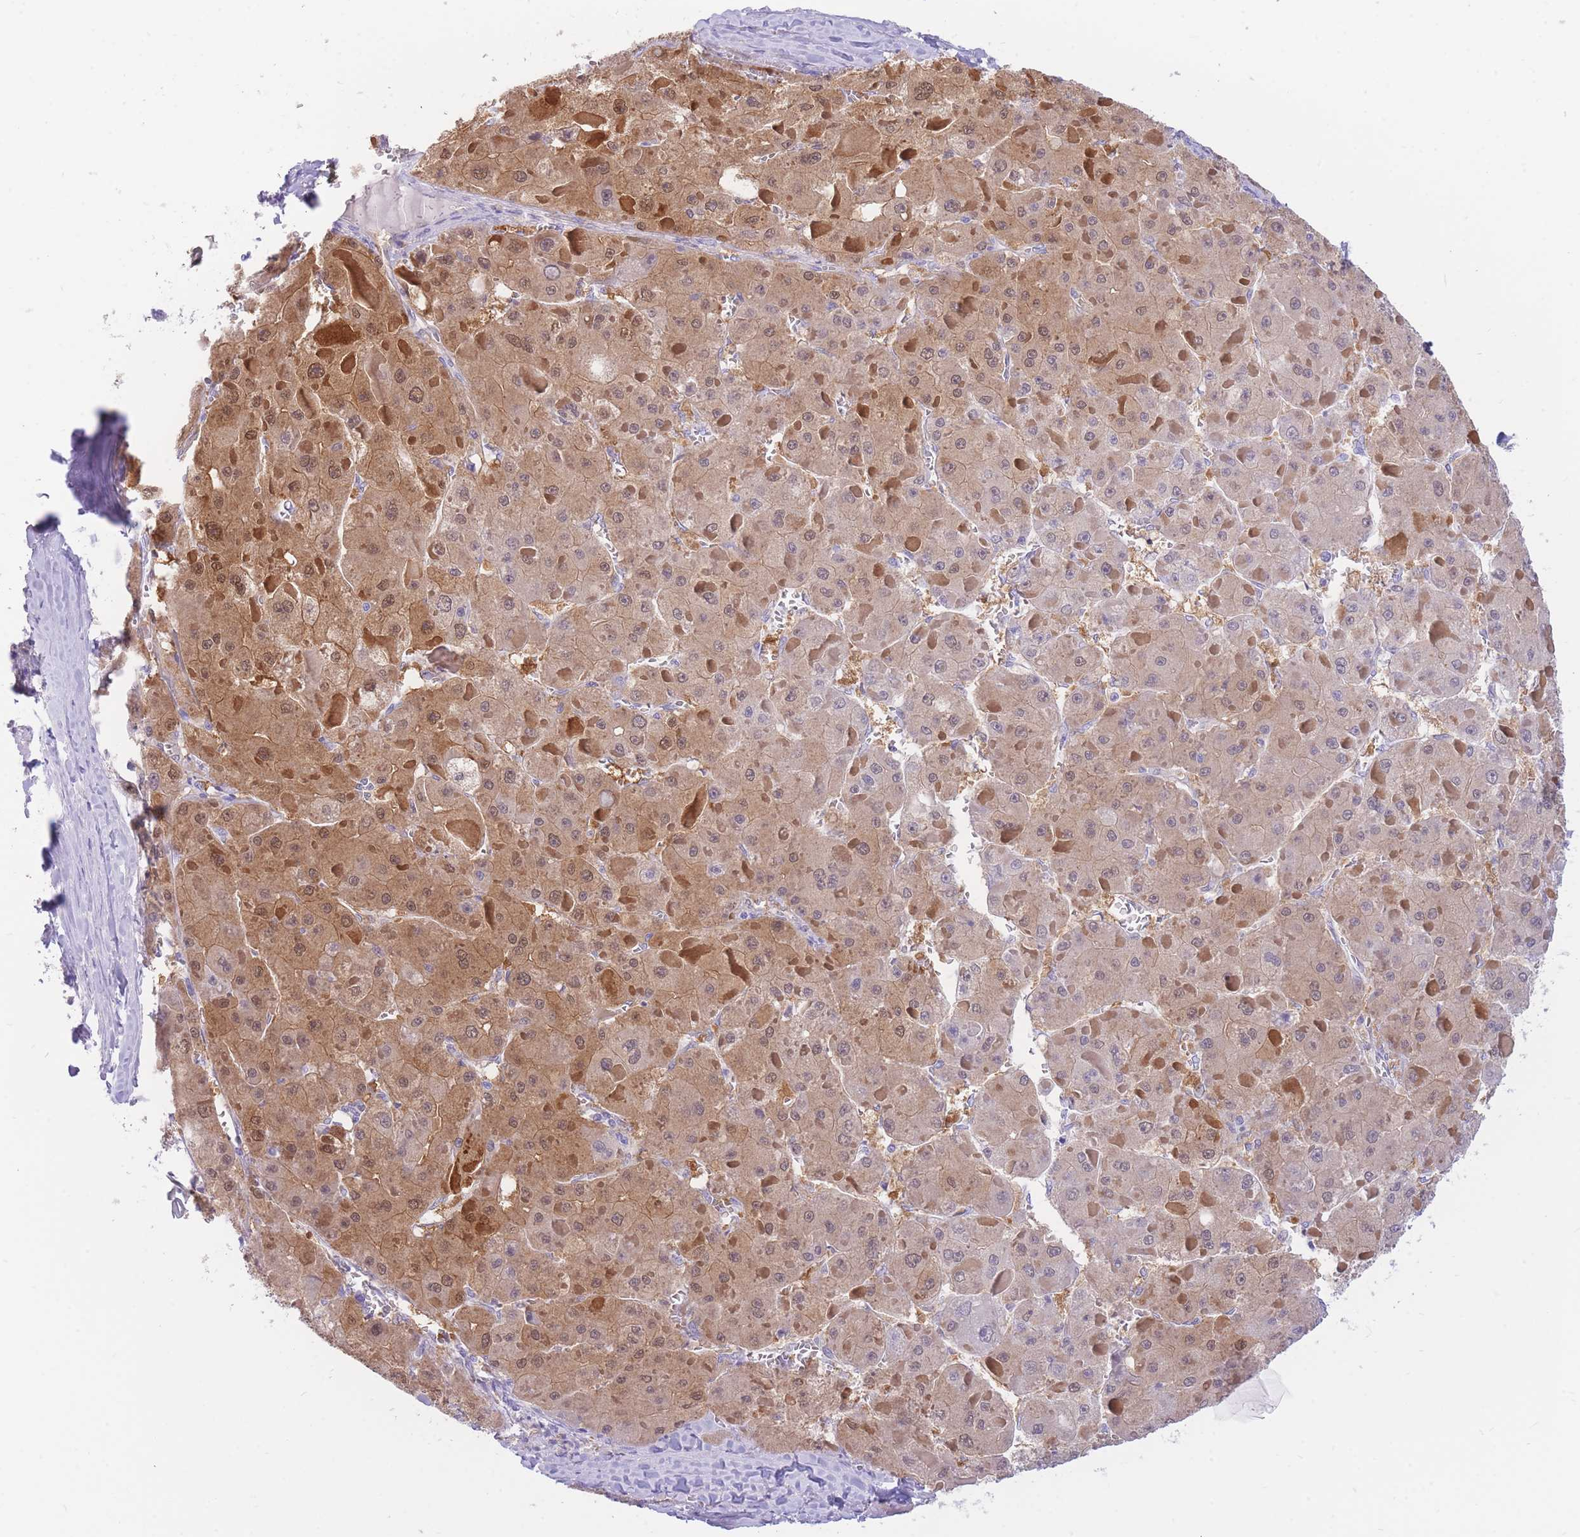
{"staining": {"intensity": "moderate", "quantity": "25%-75%", "location": "cytoplasmic/membranous,nuclear"}, "tissue": "liver cancer", "cell_type": "Tumor cells", "image_type": "cancer", "snomed": [{"axis": "morphology", "description": "Carcinoma, Hepatocellular, NOS"}, {"axis": "topography", "description": "Liver"}], "caption": "A photomicrograph of human hepatocellular carcinoma (liver) stained for a protein shows moderate cytoplasmic/membranous and nuclear brown staining in tumor cells.", "gene": "SULT1A1", "patient": {"sex": "female", "age": 73}}